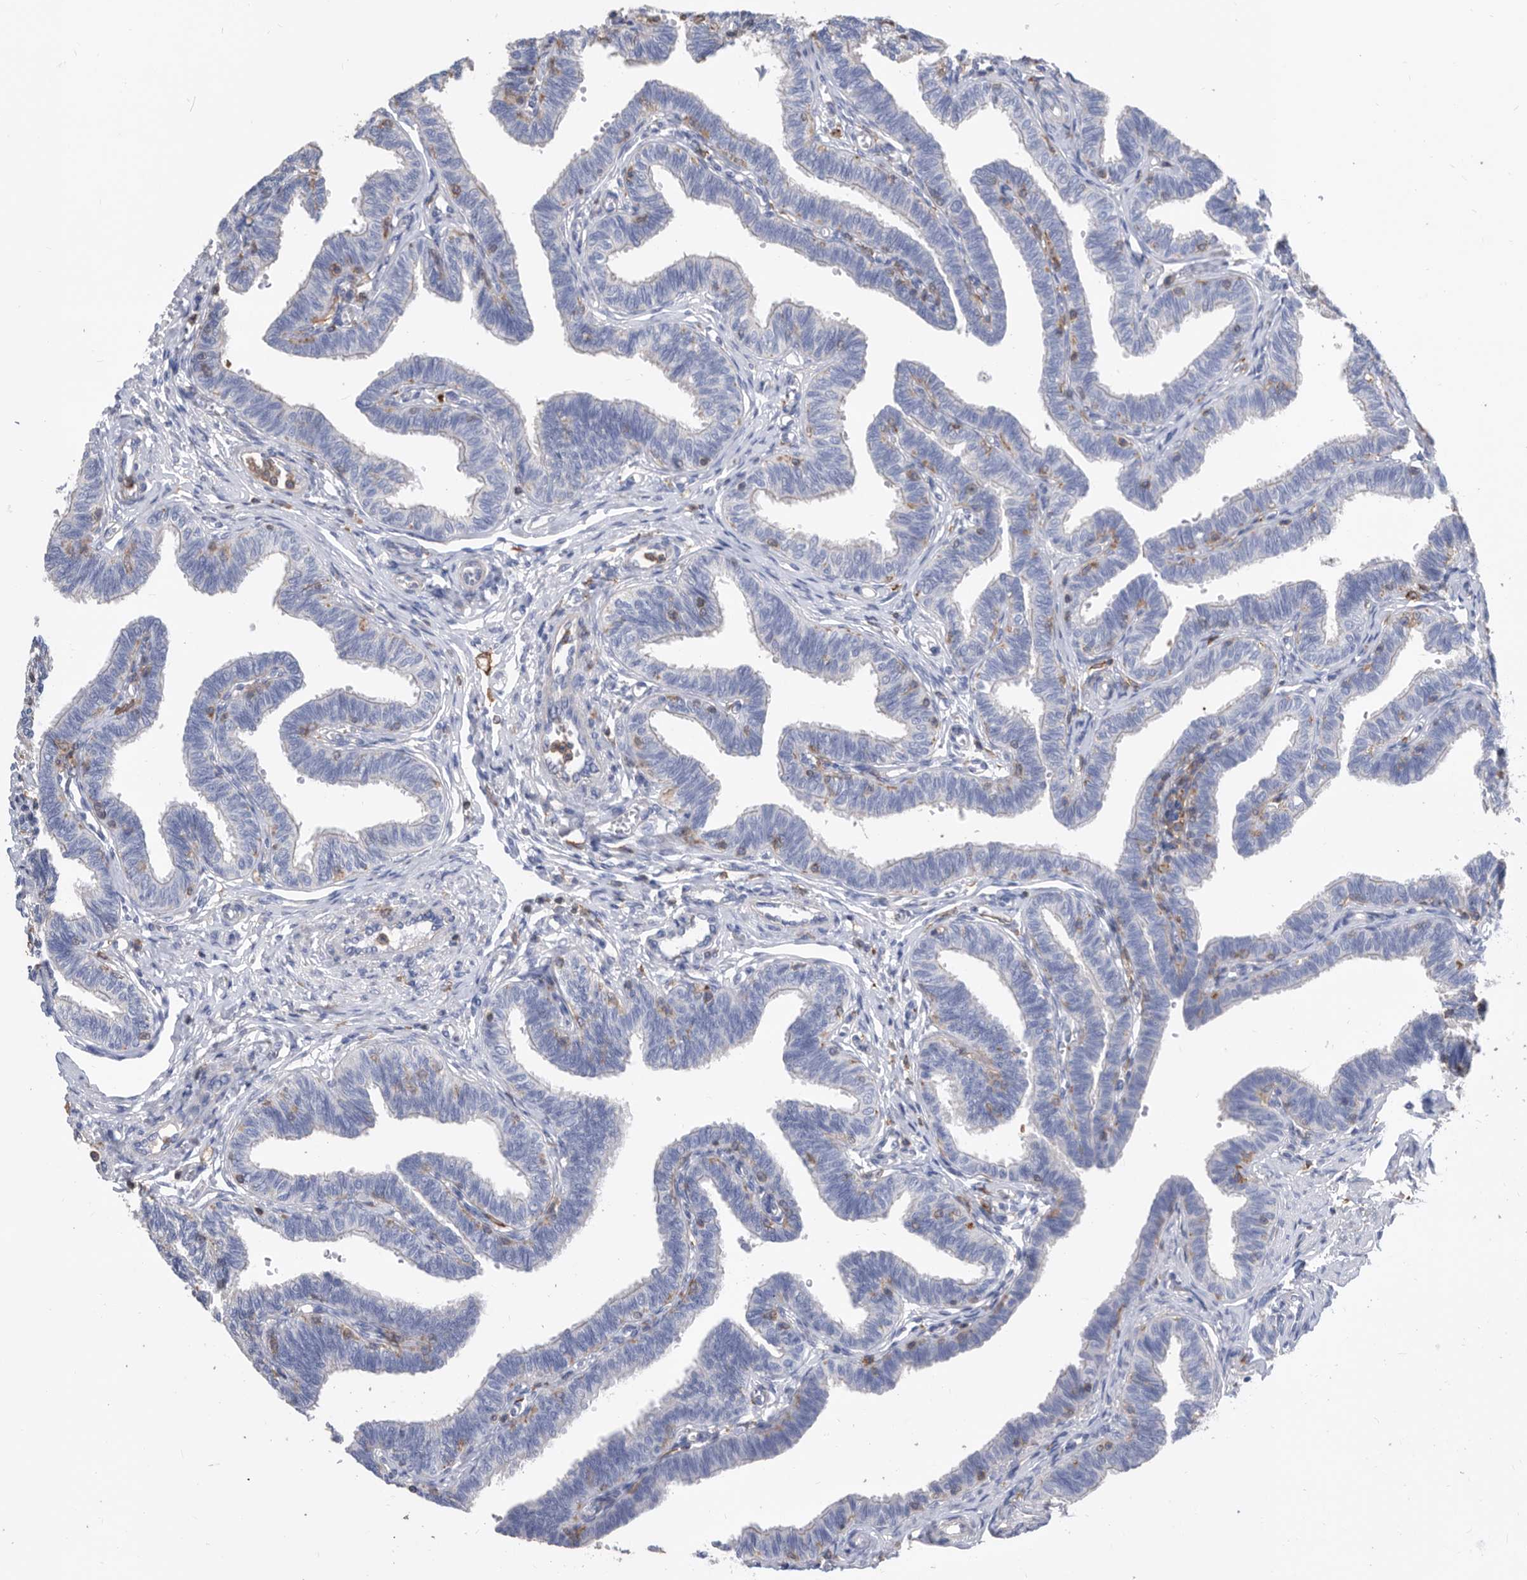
{"staining": {"intensity": "negative", "quantity": "none", "location": "none"}, "tissue": "fallopian tube", "cell_type": "Glandular cells", "image_type": "normal", "snomed": [{"axis": "morphology", "description": "Normal tissue, NOS"}, {"axis": "topography", "description": "Fallopian tube"}, {"axis": "topography", "description": "Ovary"}], "caption": "An image of human fallopian tube is negative for staining in glandular cells. (DAB (3,3'-diaminobenzidine) IHC with hematoxylin counter stain).", "gene": "MS4A4A", "patient": {"sex": "female", "age": 23}}